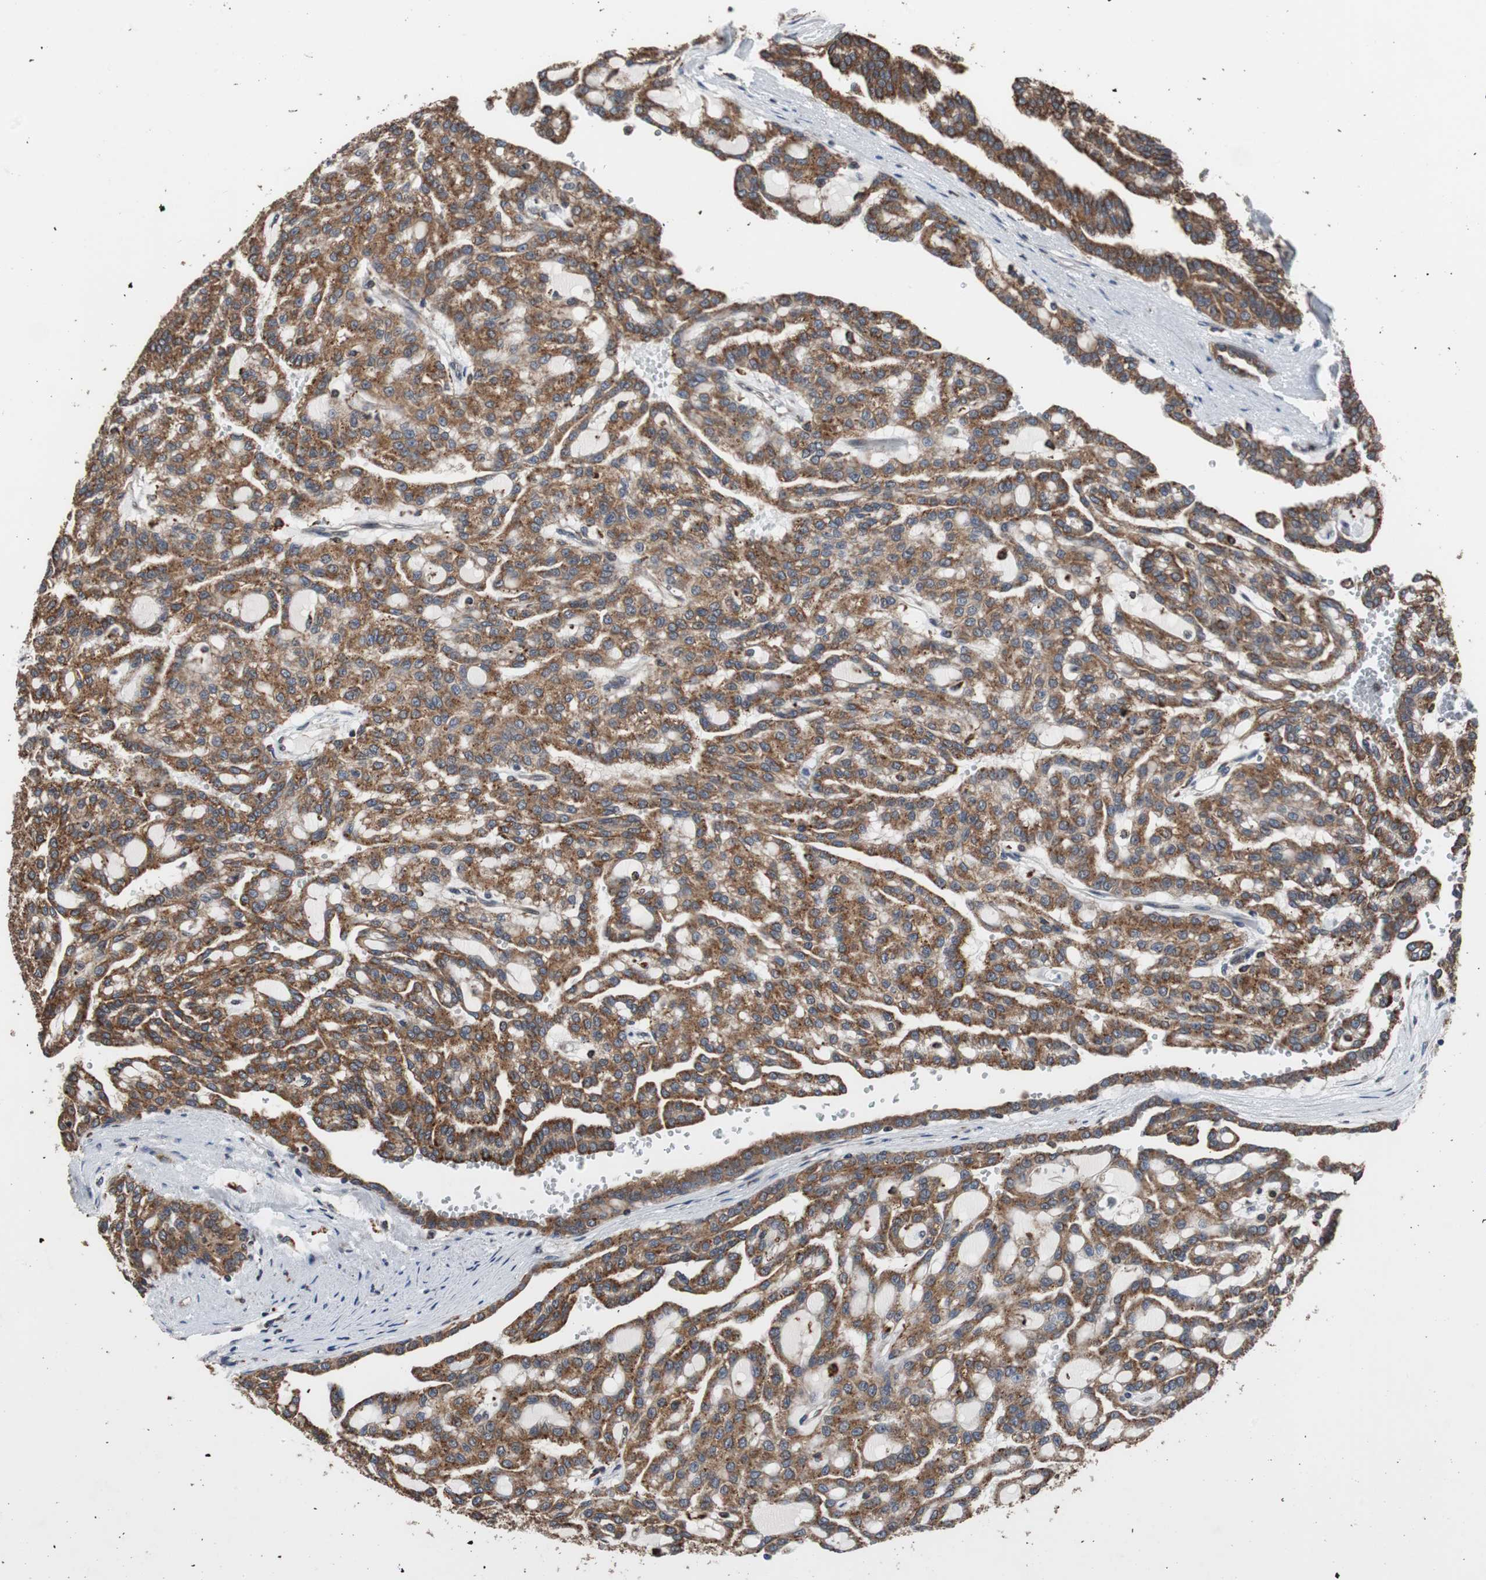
{"staining": {"intensity": "strong", "quantity": ">75%", "location": "cytoplasmic/membranous"}, "tissue": "renal cancer", "cell_type": "Tumor cells", "image_type": "cancer", "snomed": [{"axis": "morphology", "description": "Adenocarcinoma, NOS"}, {"axis": "topography", "description": "Kidney"}], "caption": "Immunohistochemical staining of renal cancer (adenocarcinoma) shows high levels of strong cytoplasmic/membranous protein expression in approximately >75% of tumor cells.", "gene": "USP10", "patient": {"sex": "male", "age": 63}}